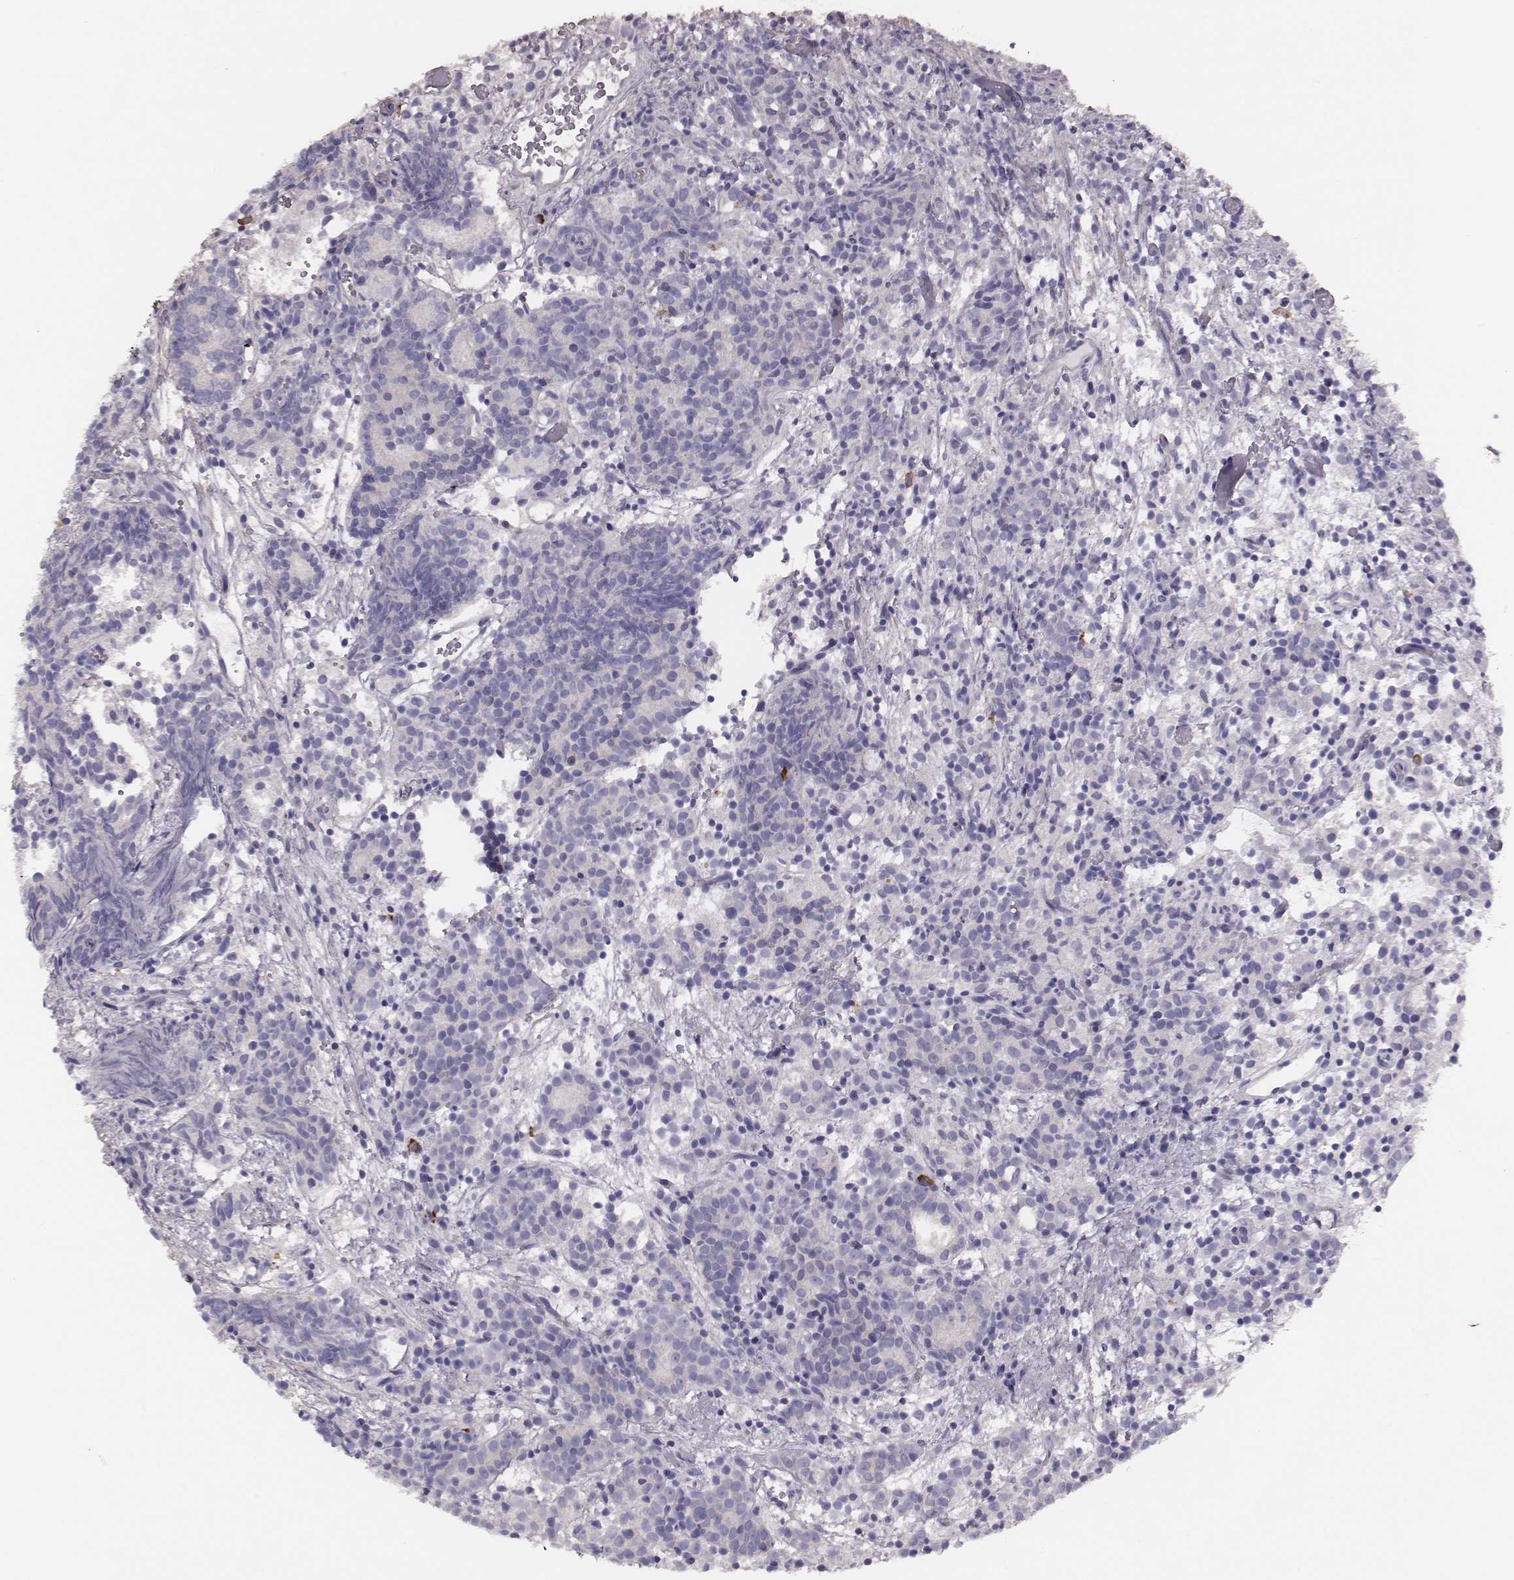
{"staining": {"intensity": "negative", "quantity": "none", "location": "none"}, "tissue": "prostate cancer", "cell_type": "Tumor cells", "image_type": "cancer", "snomed": [{"axis": "morphology", "description": "Adenocarcinoma, High grade"}, {"axis": "topography", "description": "Prostate"}], "caption": "High power microscopy histopathology image of an immunohistochemistry (IHC) photomicrograph of prostate cancer (adenocarcinoma (high-grade)), revealing no significant expression in tumor cells.", "gene": "P2RY10", "patient": {"sex": "male", "age": 53}}